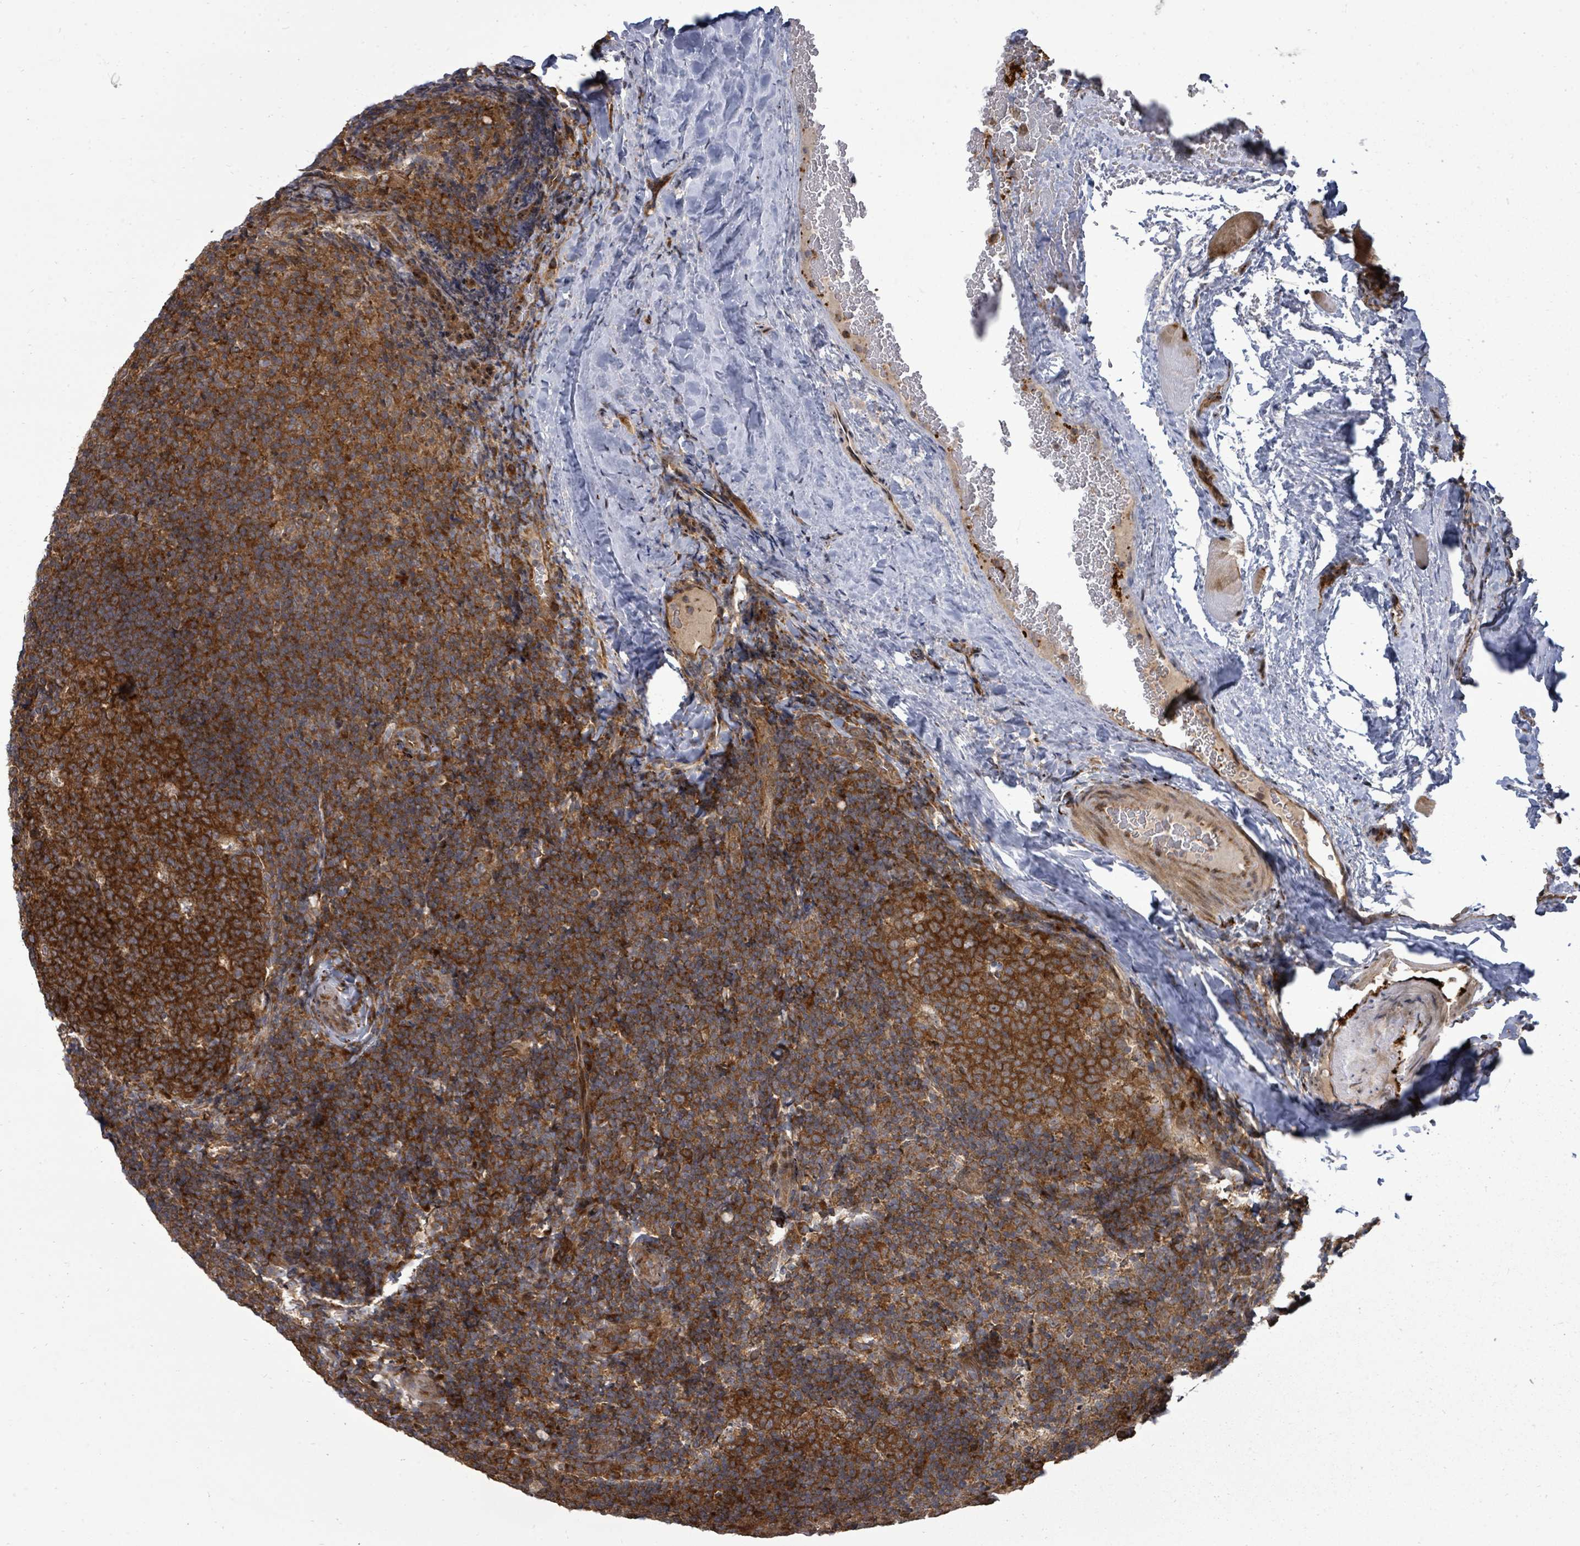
{"staining": {"intensity": "strong", "quantity": ">75%", "location": "cytoplasmic/membranous"}, "tissue": "tonsil", "cell_type": "Germinal center cells", "image_type": "normal", "snomed": [{"axis": "morphology", "description": "Normal tissue, NOS"}, {"axis": "topography", "description": "Tonsil"}], "caption": "This is a photomicrograph of IHC staining of unremarkable tonsil, which shows strong staining in the cytoplasmic/membranous of germinal center cells.", "gene": "EIF3CL", "patient": {"sex": "male", "age": 17}}